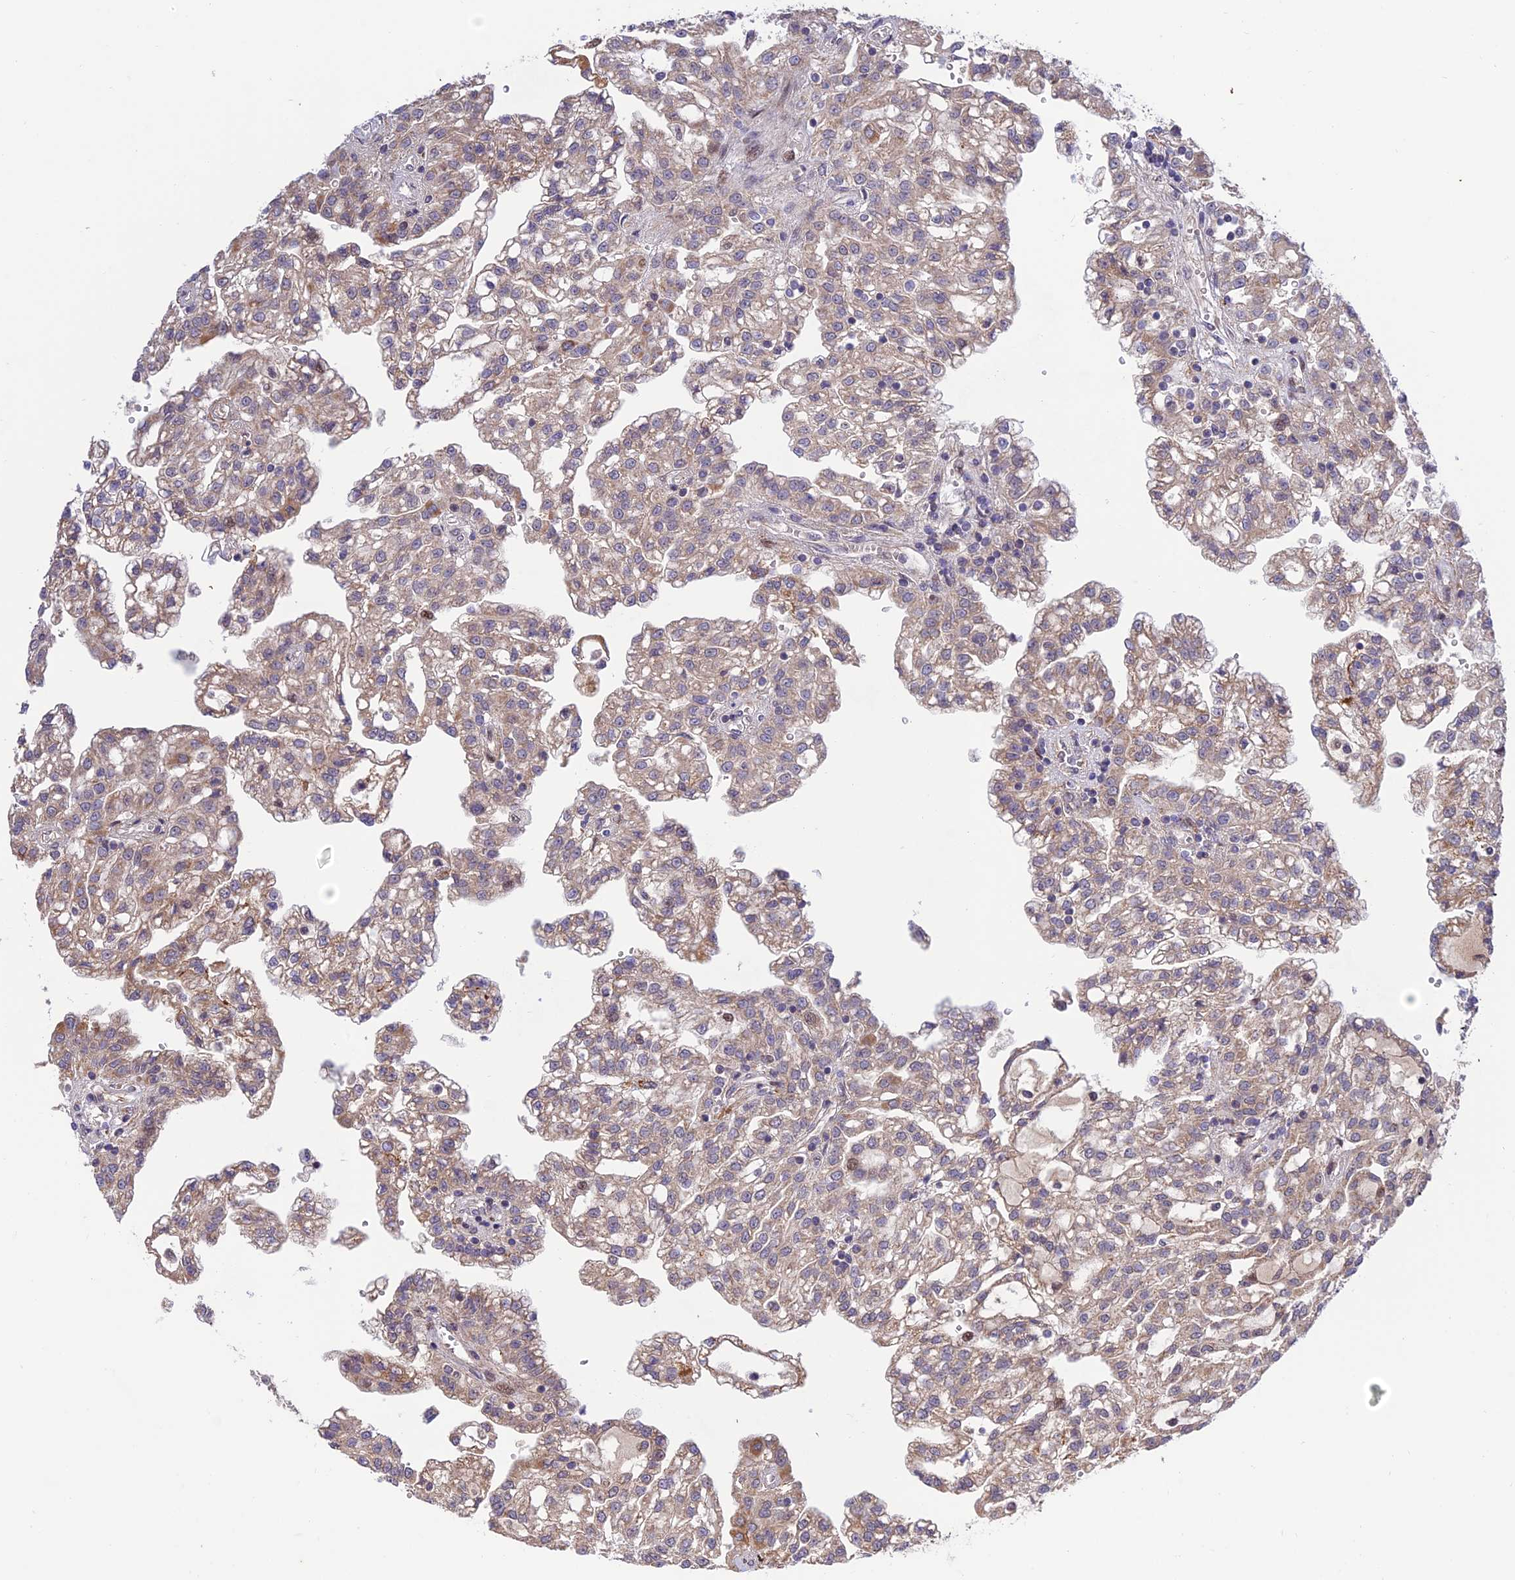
{"staining": {"intensity": "negative", "quantity": "none", "location": "none"}, "tissue": "renal cancer", "cell_type": "Tumor cells", "image_type": "cancer", "snomed": [{"axis": "morphology", "description": "Adenocarcinoma, NOS"}, {"axis": "topography", "description": "Kidney"}], "caption": "The histopathology image reveals no staining of tumor cells in renal adenocarcinoma.", "gene": "PLEKHG2", "patient": {"sex": "male", "age": 63}}